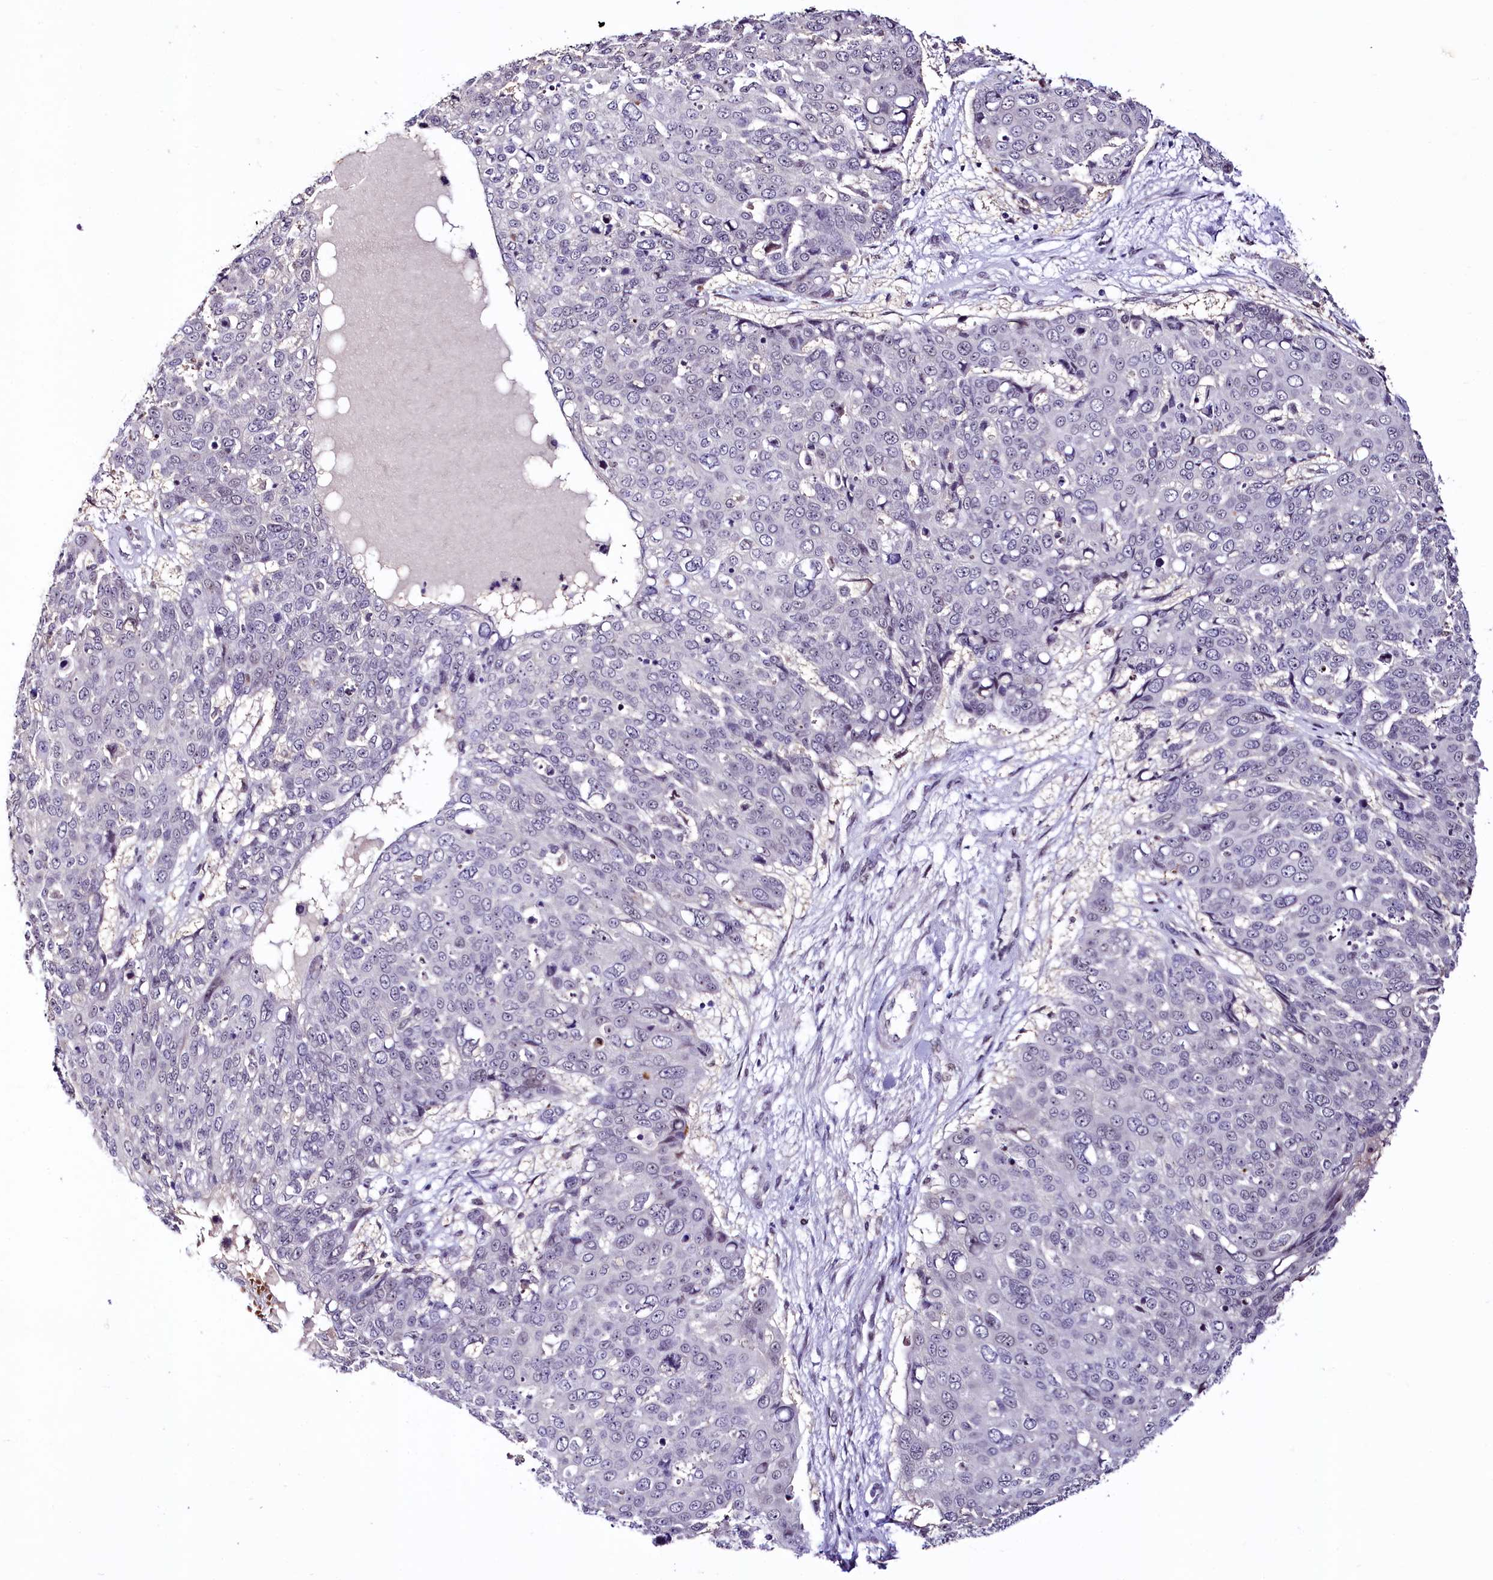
{"staining": {"intensity": "negative", "quantity": "none", "location": "none"}, "tissue": "skin cancer", "cell_type": "Tumor cells", "image_type": "cancer", "snomed": [{"axis": "morphology", "description": "Squamous cell carcinoma, NOS"}, {"axis": "topography", "description": "Skin"}], "caption": "Tumor cells show no significant staining in skin squamous cell carcinoma.", "gene": "LEUTX", "patient": {"sex": "male", "age": 71}}